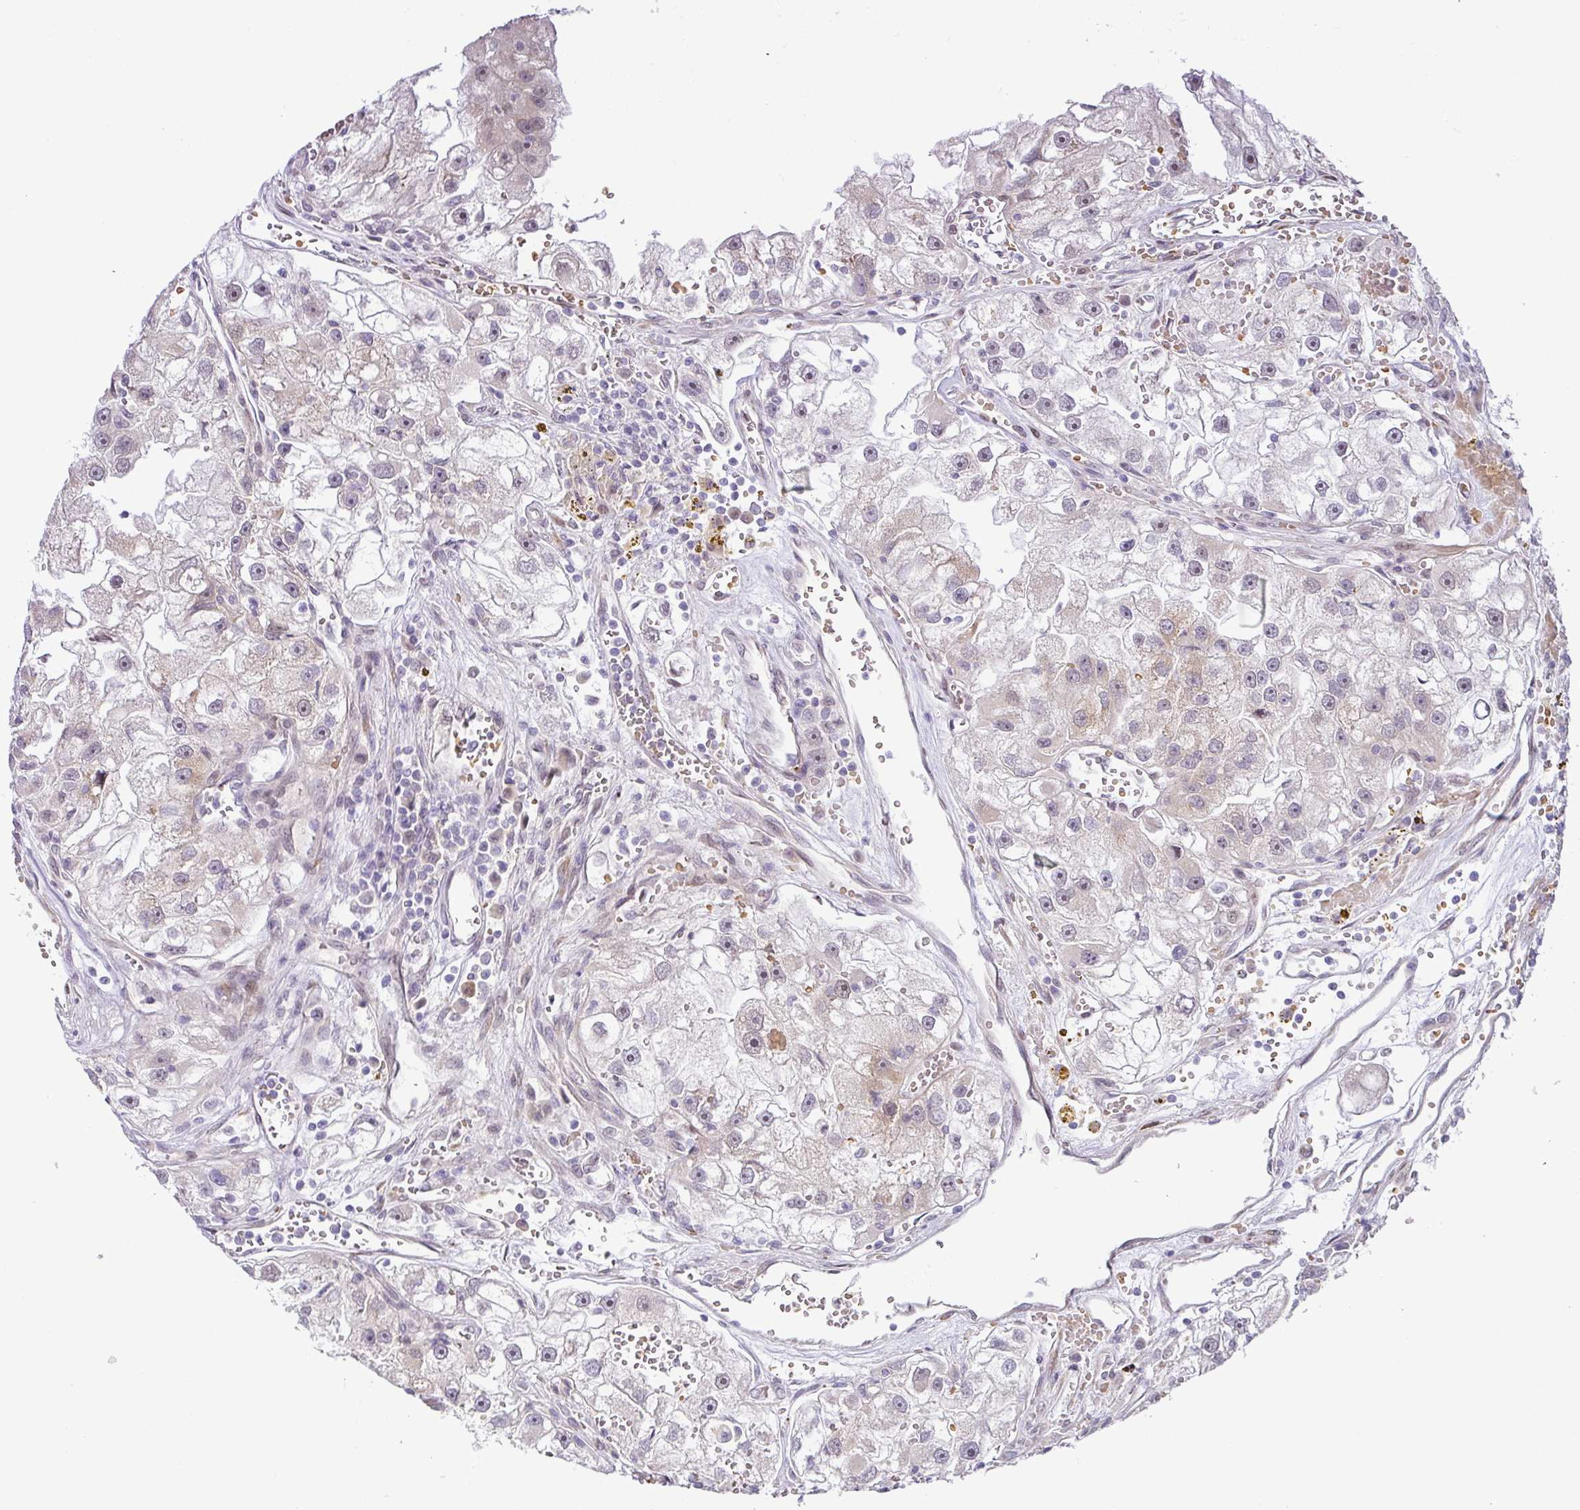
{"staining": {"intensity": "weak", "quantity": "<25%", "location": "cytoplasmic/membranous"}, "tissue": "renal cancer", "cell_type": "Tumor cells", "image_type": "cancer", "snomed": [{"axis": "morphology", "description": "Adenocarcinoma, NOS"}, {"axis": "topography", "description": "Kidney"}], "caption": "The immunohistochemistry image has no significant positivity in tumor cells of adenocarcinoma (renal) tissue.", "gene": "PARP2", "patient": {"sex": "male", "age": 63}}